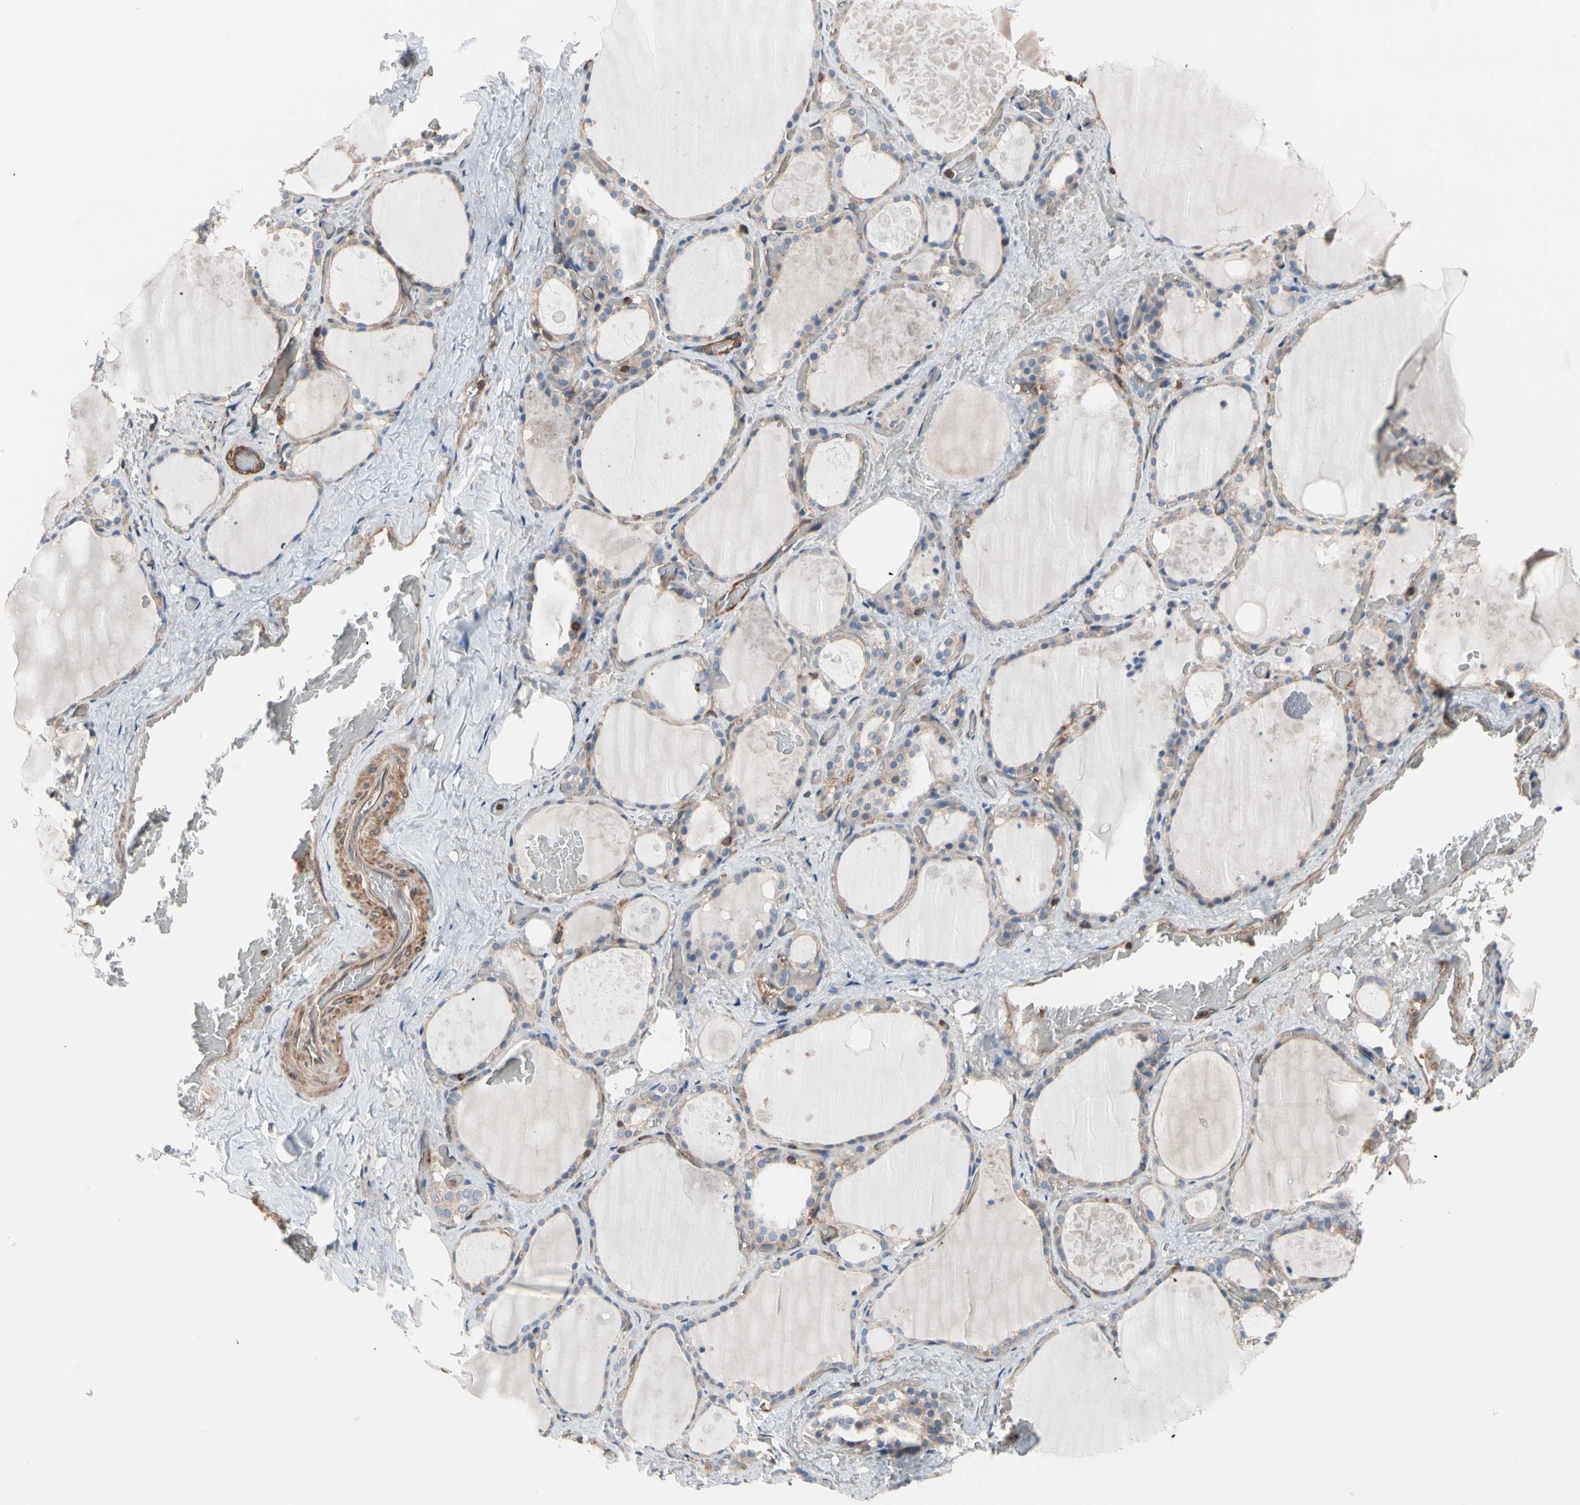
{"staining": {"intensity": "moderate", "quantity": ">75%", "location": "cytoplasmic/membranous"}, "tissue": "thyroid gland", "cell_type": "Glandular cells", "image_type": "normal", "snomed": [{"axis": "morphology", "description": "Normal tissue, NOS"}, {"axis": "topography", "description": "Thyroid gland"}], "caption": "Thyroid gland stained for a protein (brown) shows moderate cytoplasmic/membranous positive positivity in approximately >75% of glandular cells.", "gene": "ROCK1", "patient": {"sex": "male", "age": 61}}